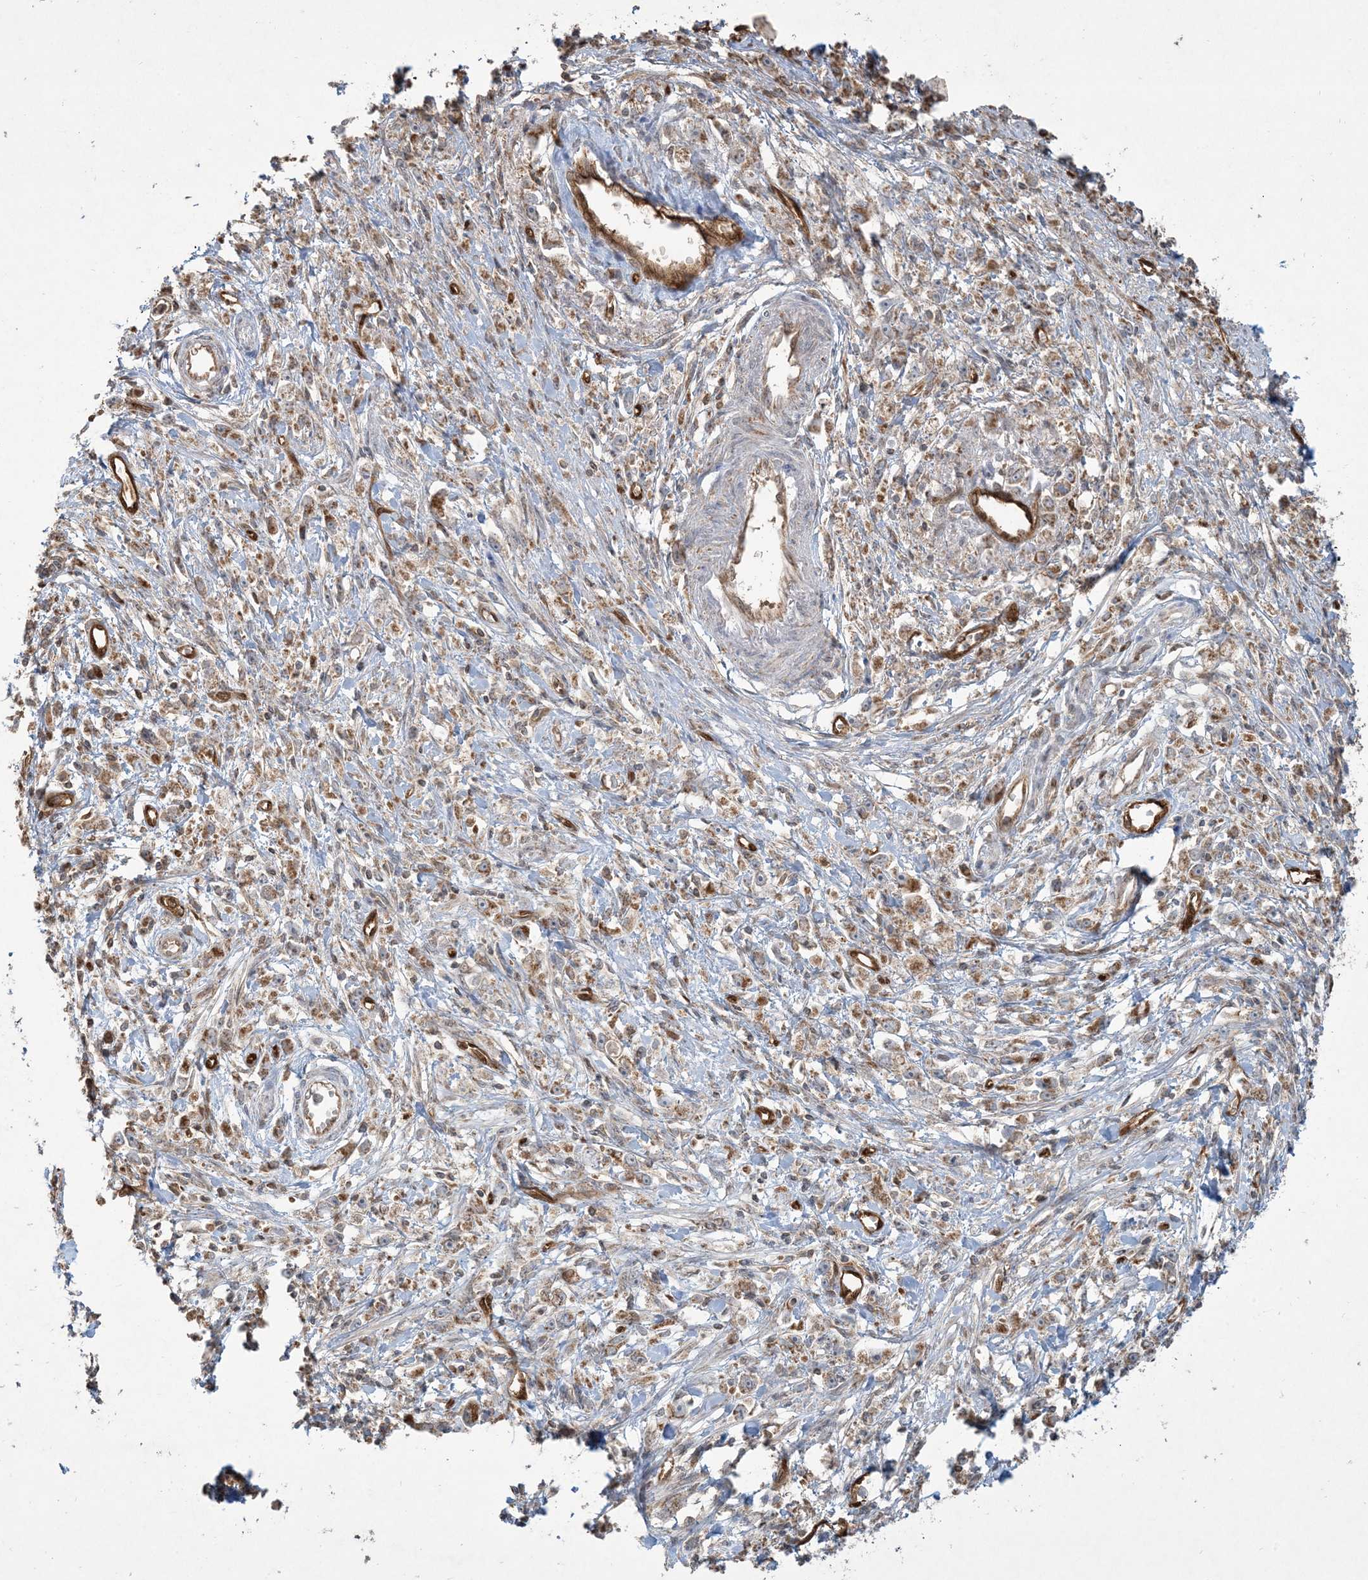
{"staining": {"intensity": "moderate", "quantity": ">75%", "location": "cytoplasmic/membranous"}, "tissue": "stomach cancer", "cell_type": "Tumor cells", "image_type": "cancer", "snomed": [{"axis": "morphology", "description": "Adenocarcinoma, NOS"}, {"axis": "topography", "description": "Stomach"}], "caption": "Immunohistochemical staining of human stomach cancer (adenocarcinoma) reveals medium levels of moderate cytoplasmic/membranous expression in approximately >75% of tumor cells.", "gene": "PPM1F", "patient": {"sex": "female", "age": 59}}